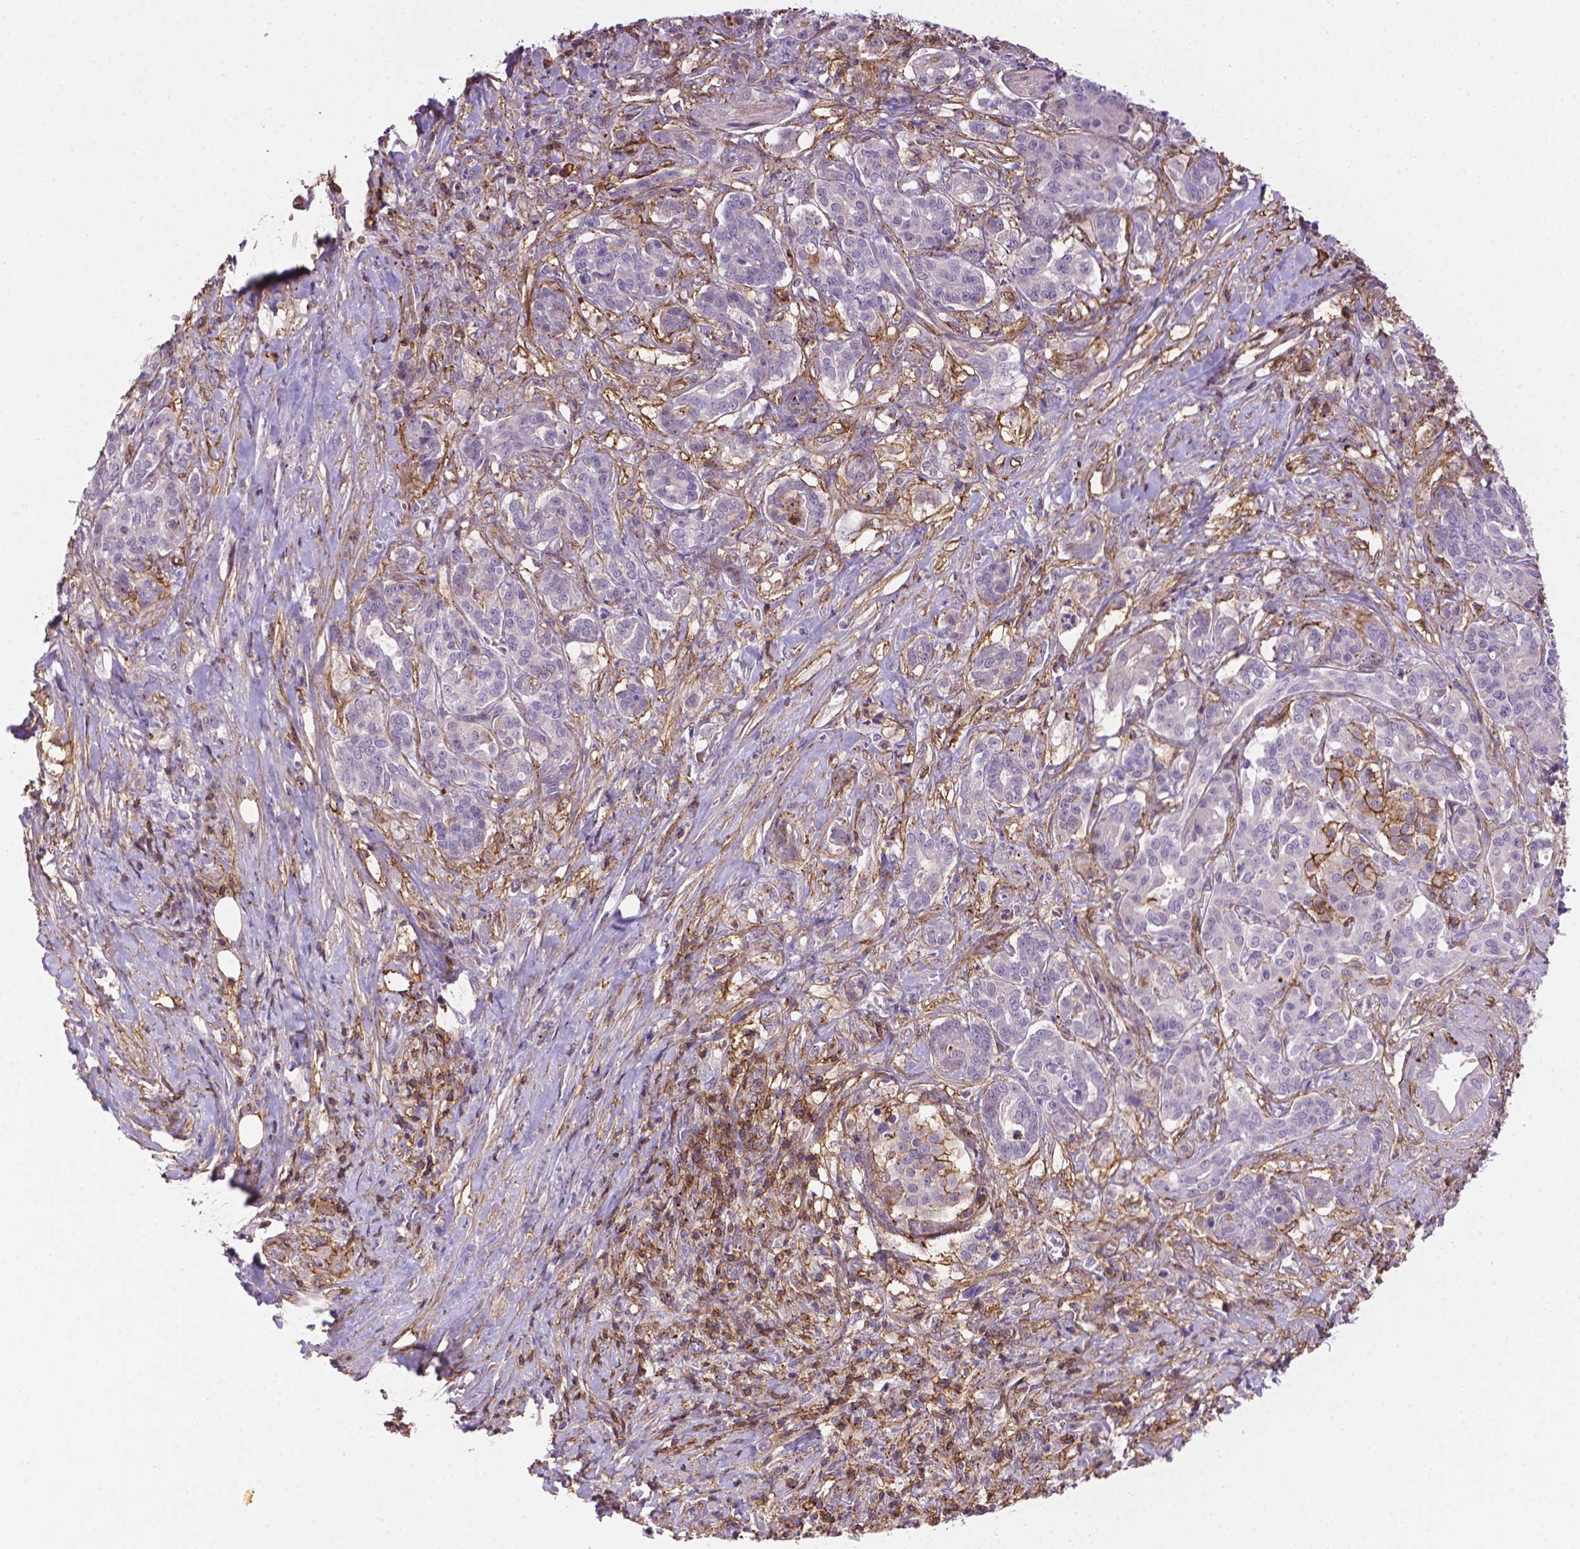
{"staining": {"intensity": "negative", "quantity": "none", "location": "none"}, "tissue": "pancreatic cancer", "cell_type": "Tumor cells", "image_type": "cancer", "snomed": [{"axis": "morphology", "description": "Normal tissue, NOS"}, {"axis": "morphology", "description": "Inflammation, NOS"}, {"axis": "morphology", "description": "Adenocarcinoma, NOS"}, {"axis": "topography", "description": "Pancreas"}], "caption": "IHC image of human adenocarcinoma (pancreatic) stained for a protein (brown), which reveals no positivity in tumor cells. (DAB (3,3'-diaminobenzidine) IHC visualized using brightfield microscopy, high magnification).", "gene": "ACAD10", "patient": {"sex": "male", "age": 57}}